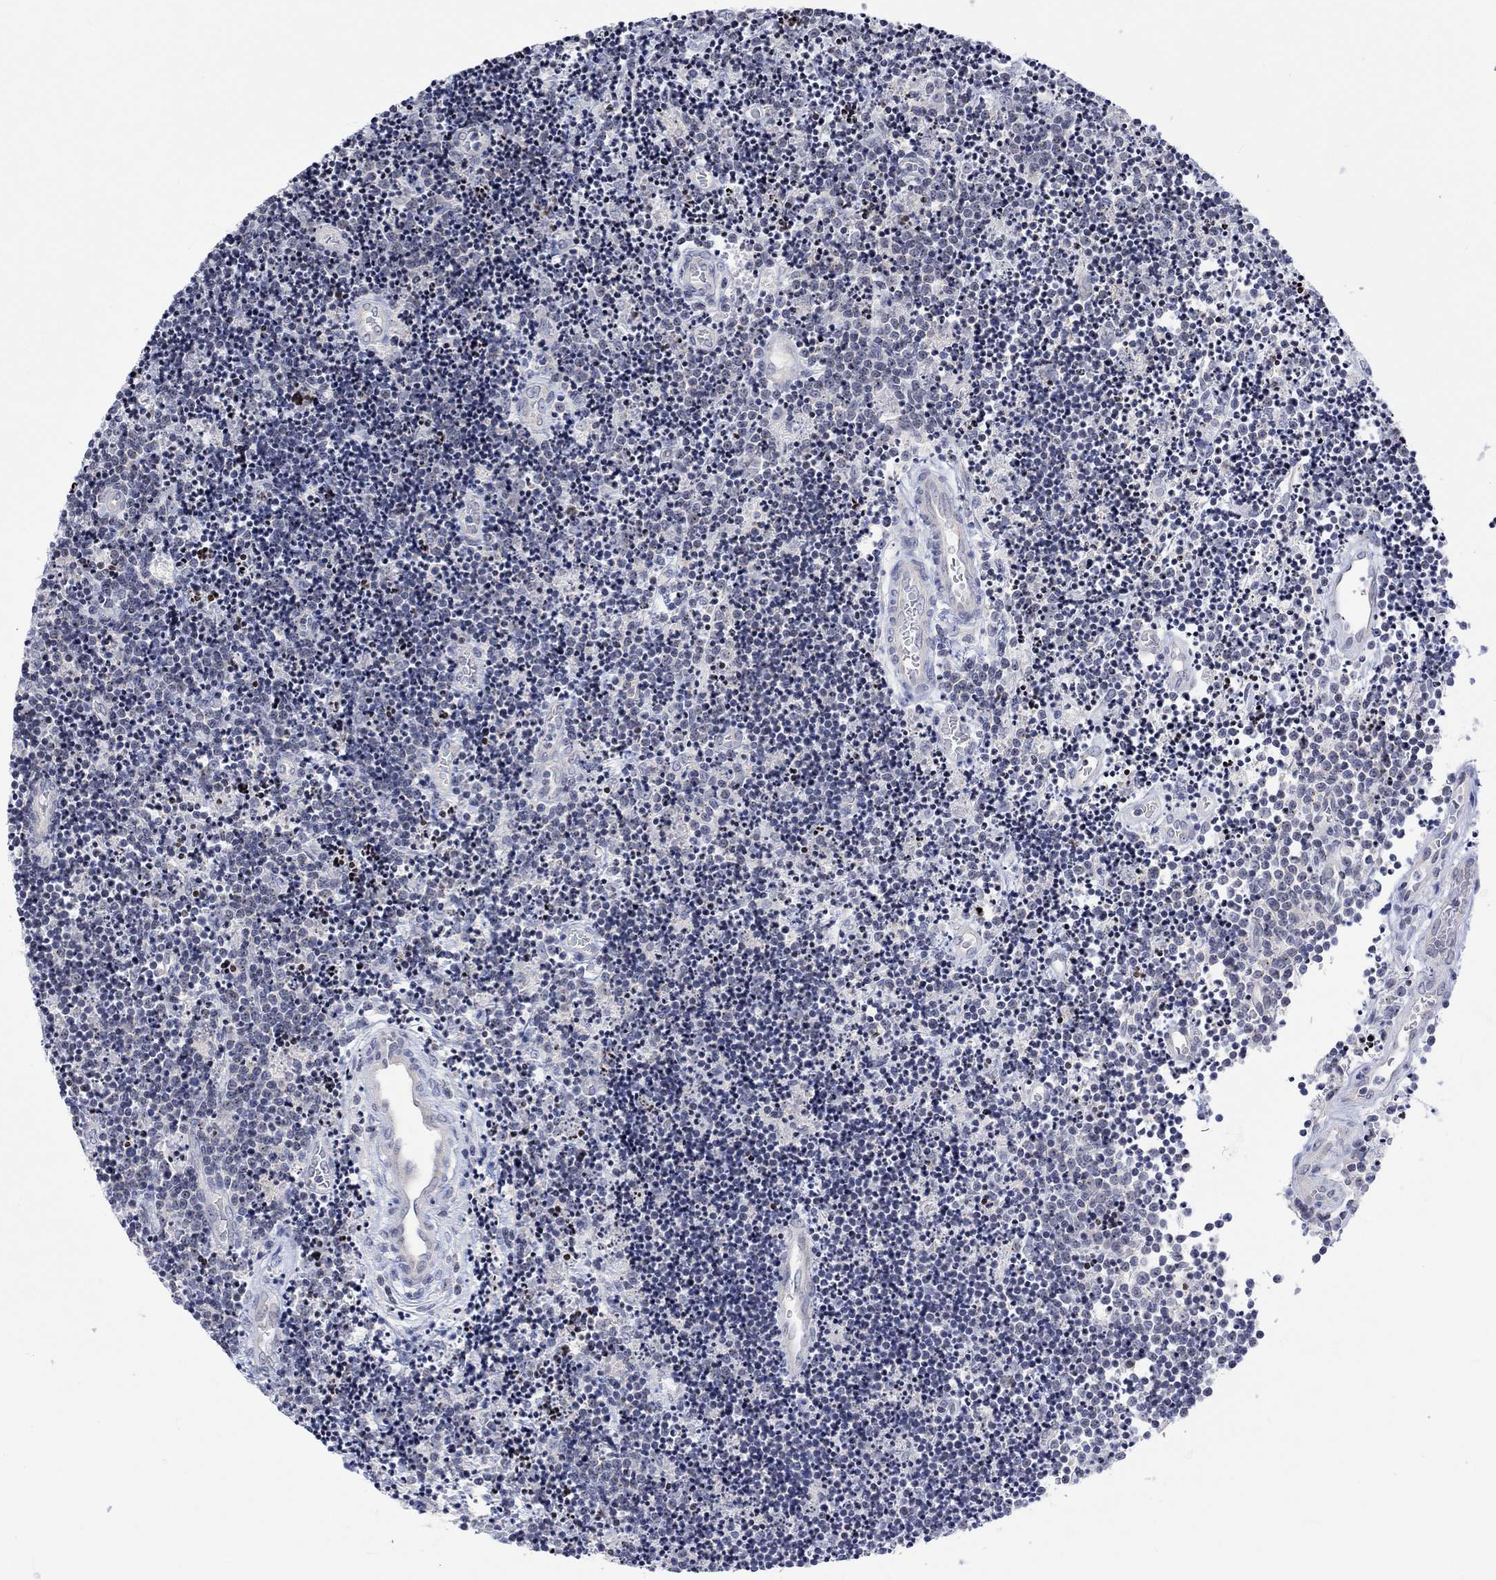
{"staining": {"intensity": "negative", "quantity": "none", "location": "none"}, "tissue": "lymphoma", "cell_type": "Tumor cells", "image_type": "cancer", "snomed": [{"axis": "morphology", "description": "Malignant lymphoma, non-Hodgkin's type, Low grade"}, {"axis": "topography", "description": "Brain"}], "caption": "An IHC image of lymphoma is shown. There is no staining in tumor cells of lymphoma. (DAB (3,3'-diaminobenzidine) IHC, high magnification).", "gene": "DCX", "patient": {"sex": "female", "age": 66}}